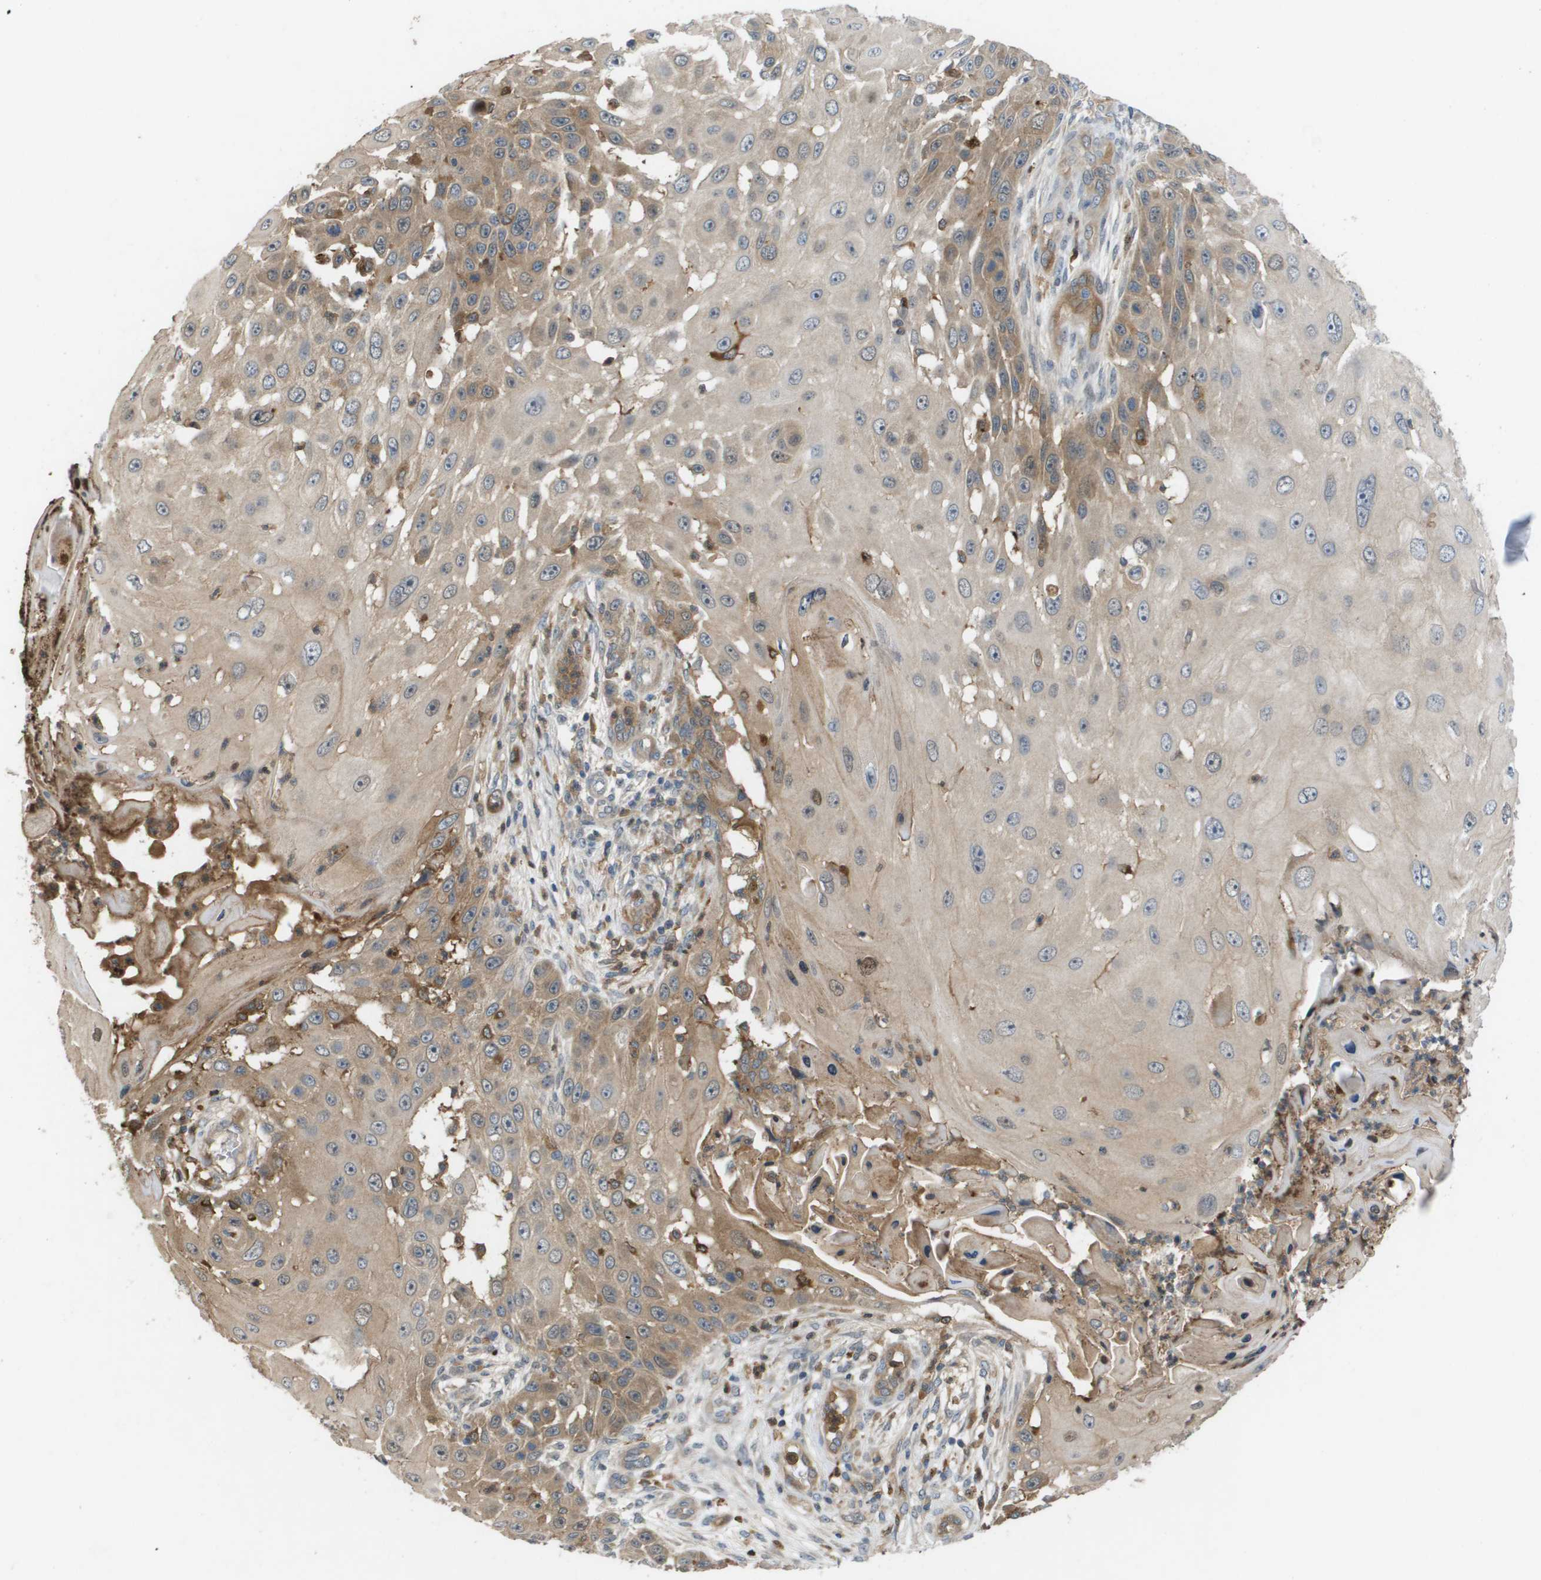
{"staining": {"intensity": "weak", "quantity": ">75%", "location": "cytoplasmic/membranous"}, "tissue": "skin cancer", "cell_type": "Tumor cells", "image_type": "cancer", "snomed": [{"axis": "morphology", "description": "Squamous cell carcinoma, NOS"}, {"axis": "topography", "description": "Skin"}], "caption": "Brown immunohistochemical staining in human skin cancer displays weak cytoplasmic/membranous staining in about >75% of tumor cells.", "gene": "PALD1", "patient": {"sex": "female", "age": 44}}